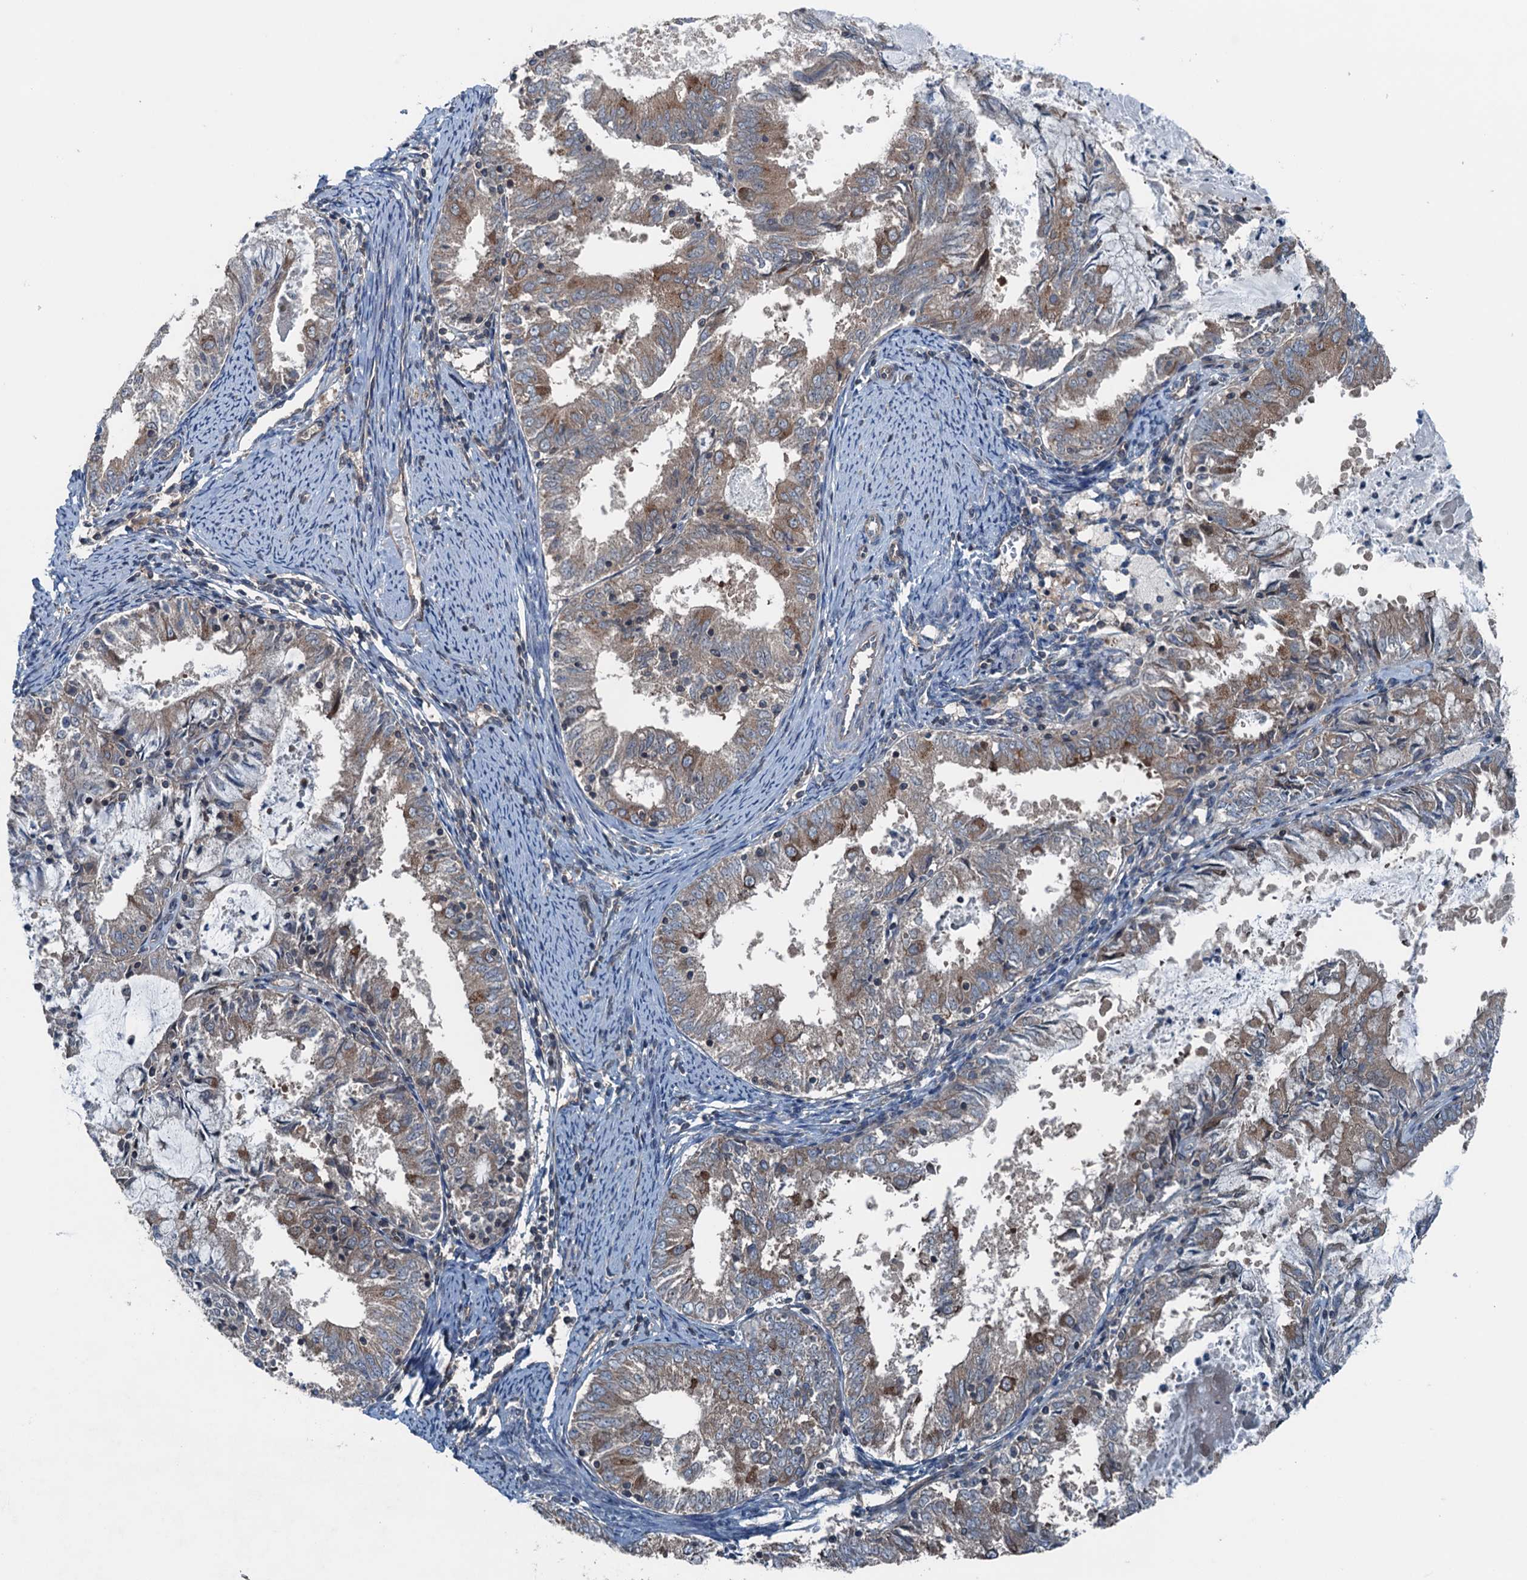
{"staining": {"intensity": "weak", "quantity": "<25%", "location": "cytoplasmic/membranous"}, "tissue": "endometrial cancer", "cell_type": "Tumor cells", "image_type": "cancer", "snomed": [{"axis": "morphology", "description": "Adenocarcinoma, NOS"}, {"axis": "topography", "description": "Endometrium"}], "caption": "This histopathology image is of endometrial adenocarcinoma stained with immunohistochemistry to label a protein in brown with the nuclei are counter-stained blue. There is no staining in tumor cells. The staining is performed using DAB (3,3'-diaminobenzidine) brown chromogen with nuclei counter-stained in using hematoxylin.", "gene": "TRAPPC8", "patient": {"sex": "female", "age": 57}}